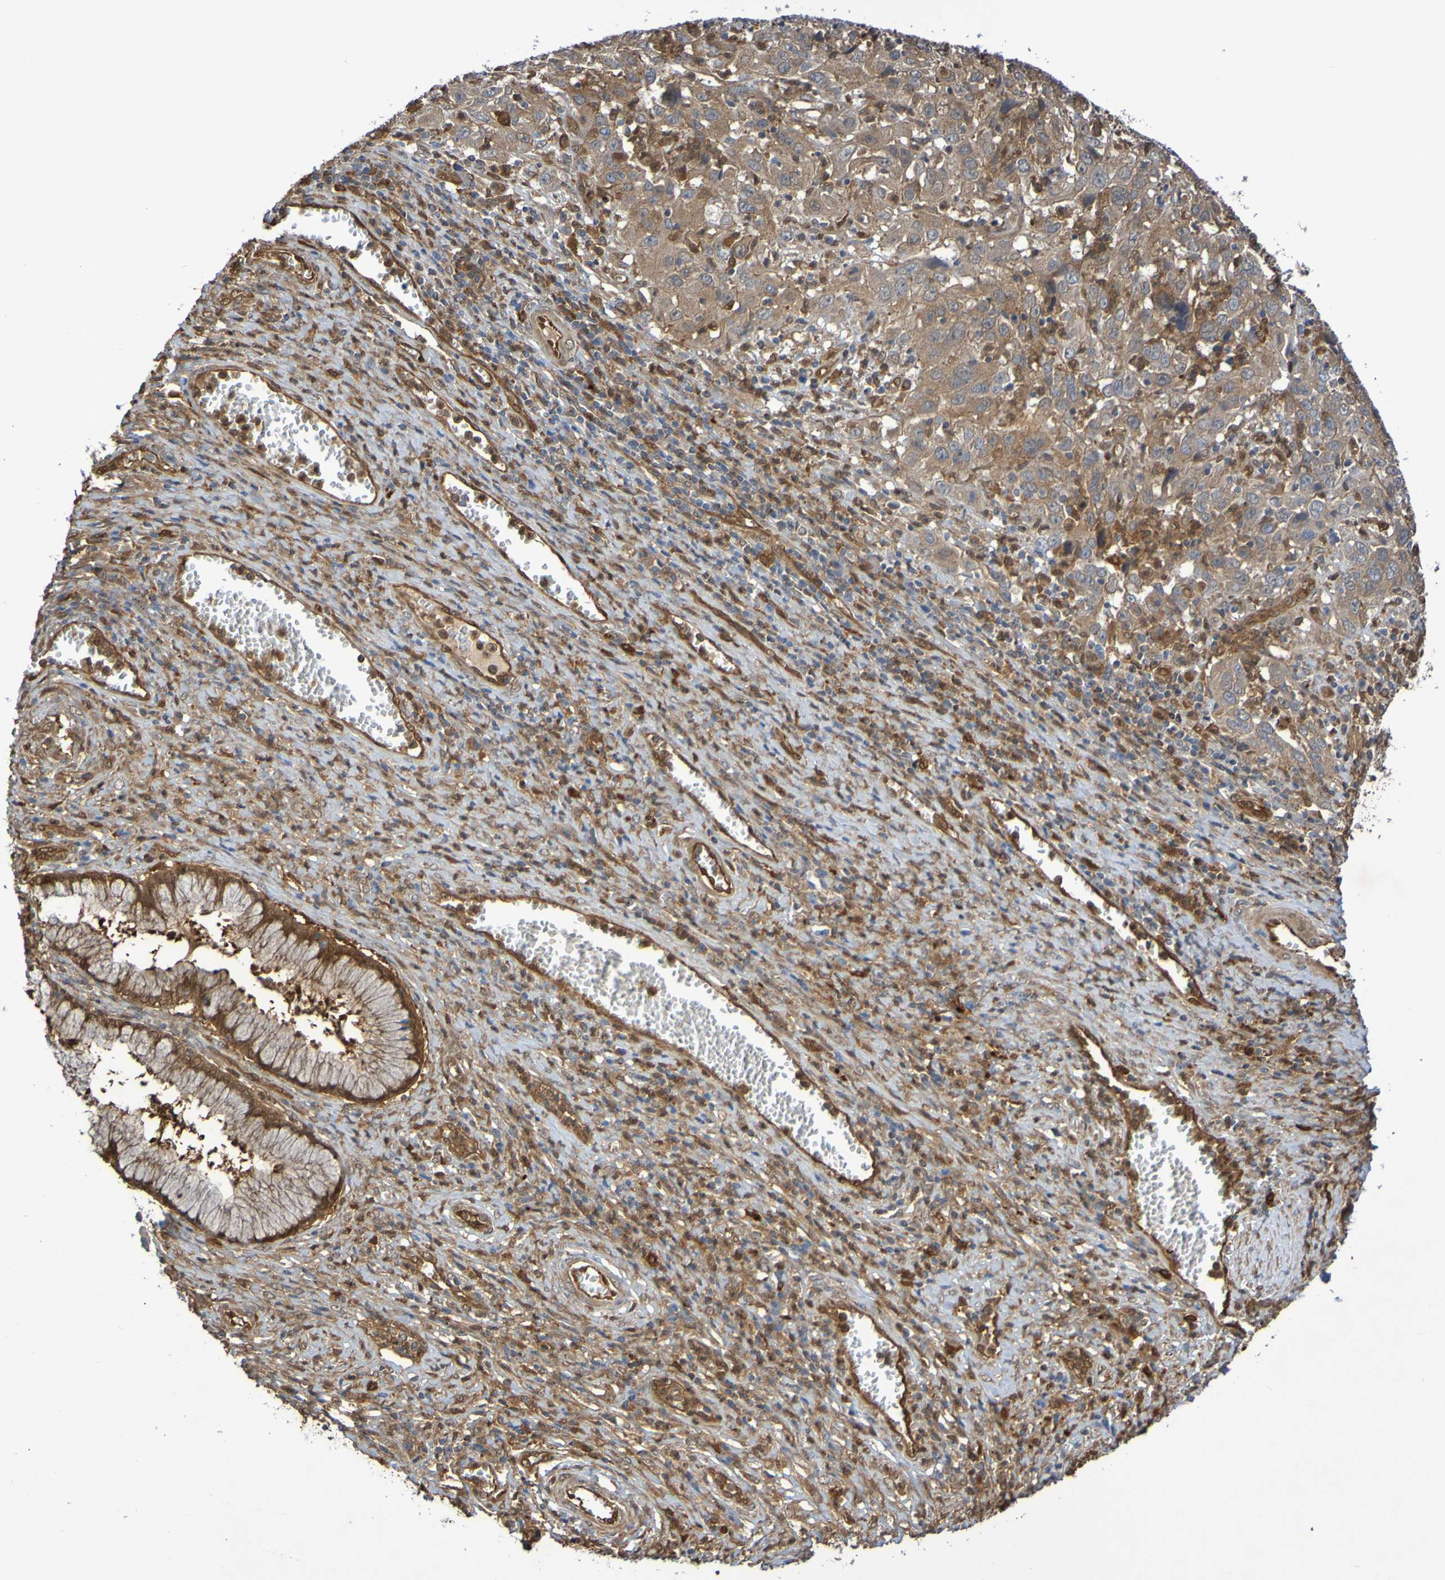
{"staining": {"intensity": "moderate", "quantity": ">75%", "location": "cytoplasmic/membranous"}, "tissue": "cervical cancer", "cell_type": "Tumor cells", "image_type": "cancer", "snomed": [{"axis": "morphology", "description": "Squamous cell carcinoma, NOS"}, {"axis": "topography", "description": "Cervix"}], "caption": "IHC staining of cervical squamous cell carcinoma, which reveals medium levels of moderate cytoplasmic/membranous positivity in about >75% of tumor cells indicating moderate cytoplasmic/membranous protein expression. The staining was performed using DAB (3,3'-diaminobenzidine) (brown) for protein detection and nuclei were counterstained in hematoxylin (blue).", "gene": "SERPINB6", "patient": {"sex": "female", "age": 32}}